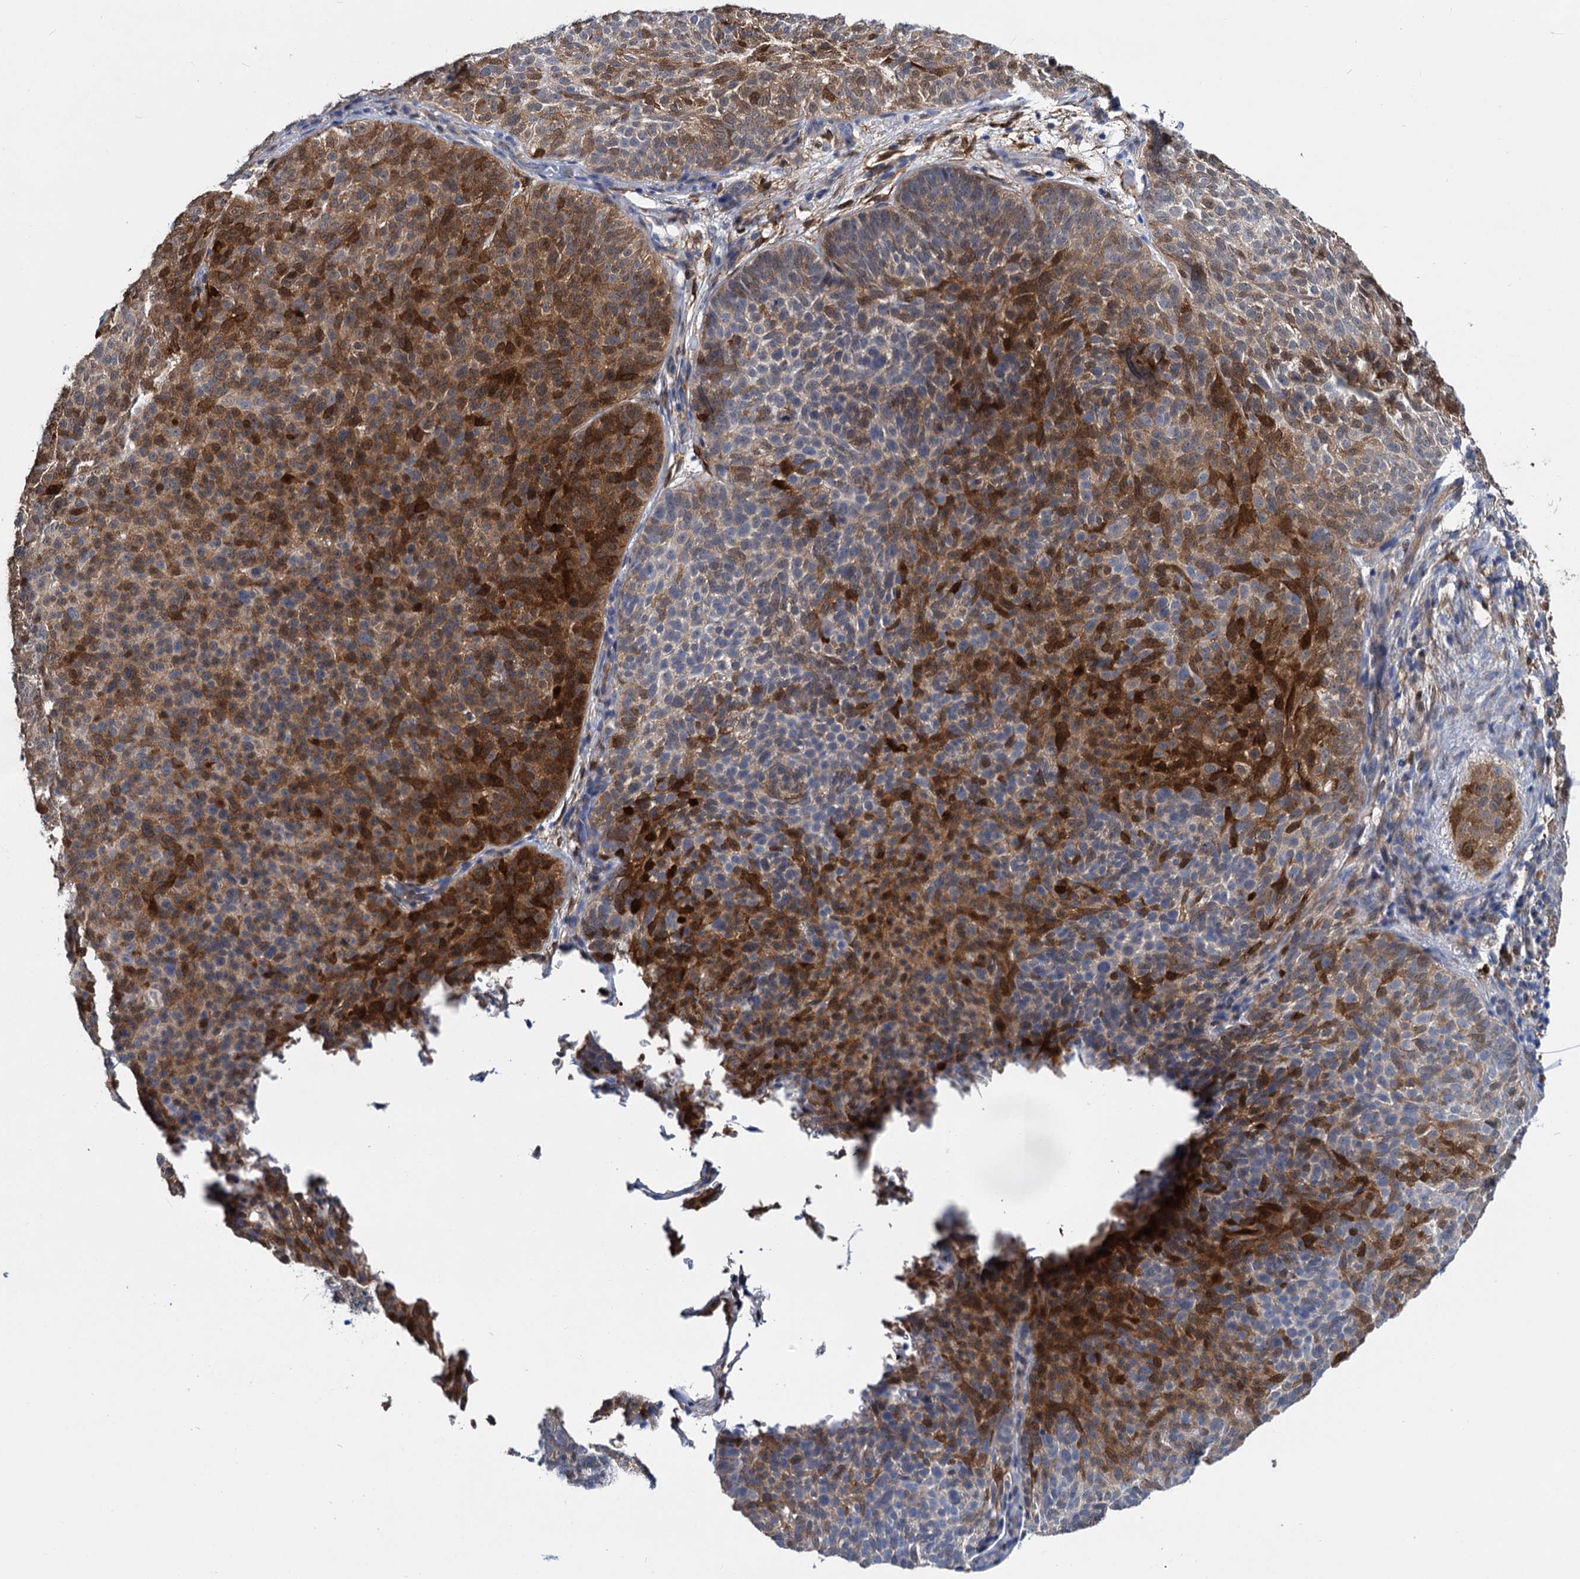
{"staining": {"intensity": "moderate", "quantity": ">75%", "location": "cytoplasmic/membranous,nuclear"}, "tissue": "skin cancer", "cell_type": "Tumor cells", "image_type": "cancer", "snomed": [{"axis": "morphology", "description": "Basal cell carcinoma"}, {"axis": "topography", "description": "Skin"}], "caption": "A medium amount of moderate cytoplasmic/membranous and nuclear staining is appreciated in about >75% of tumor cells in basal cell carcinoma (skin) tissue.", "gene": "GSTM3", "patient": {"sex": "male", "age": 85}}